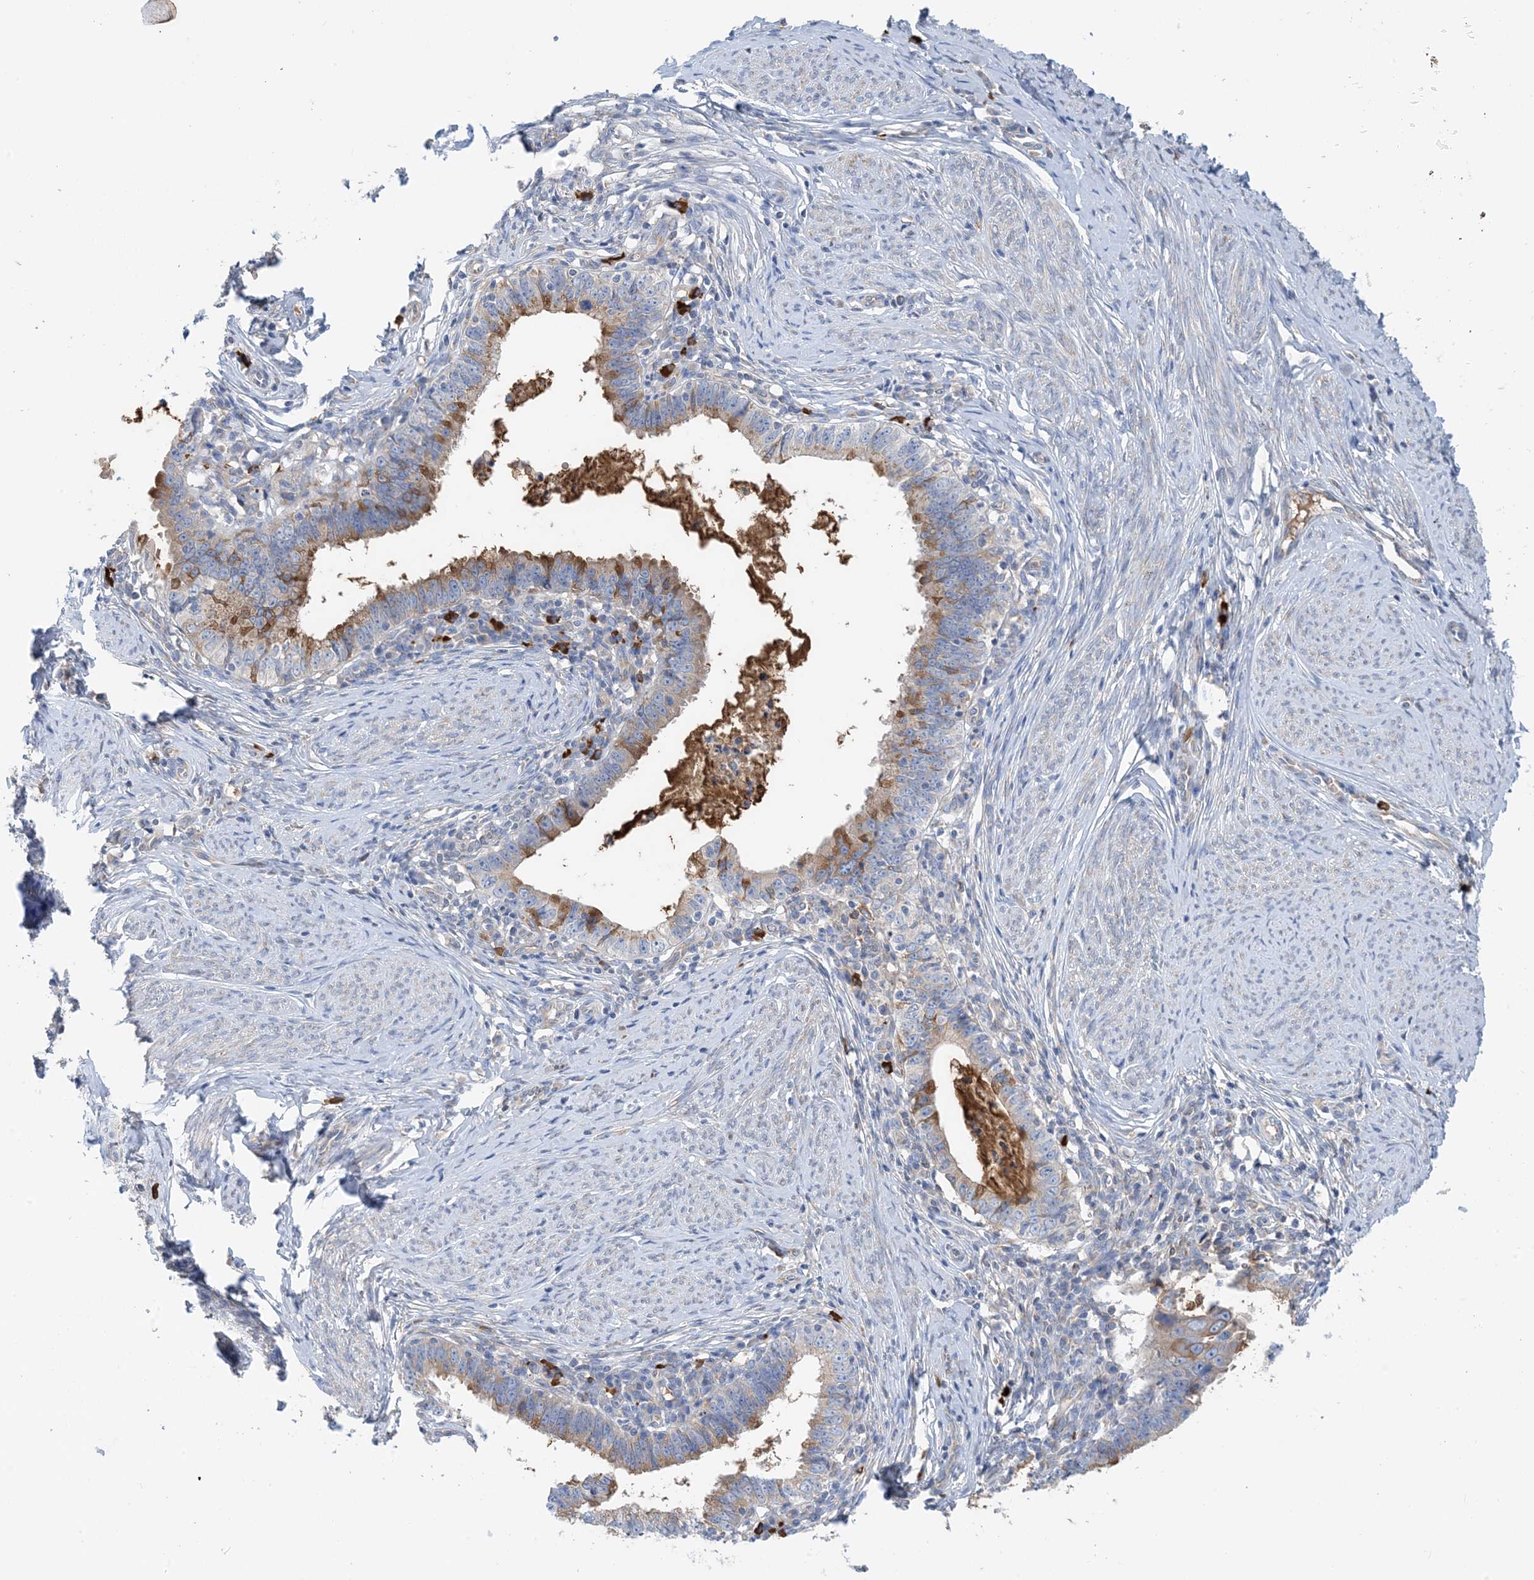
{"staining": {"intensity": "moderate", "quantity": "<25%", "location": "cytoplasmic/membranous"}, "tissue": "cervical cancer", "cell_type": "Tumor cells", "image_type": "cancer", "snomed": [{"axis": "morphology", "description": "Adenocarcinoma, NOS"}, {"axis": "topography", "description": "Cervix"}], "caption": "Immunohistochemistry of human cervical adenocarcinoma shows low levels of moderate cytoplasmic/membranous staining in about <25% of tumor cells.", "gene": "SLC5A11", "patient": {"sex": "female", "age": 36}}